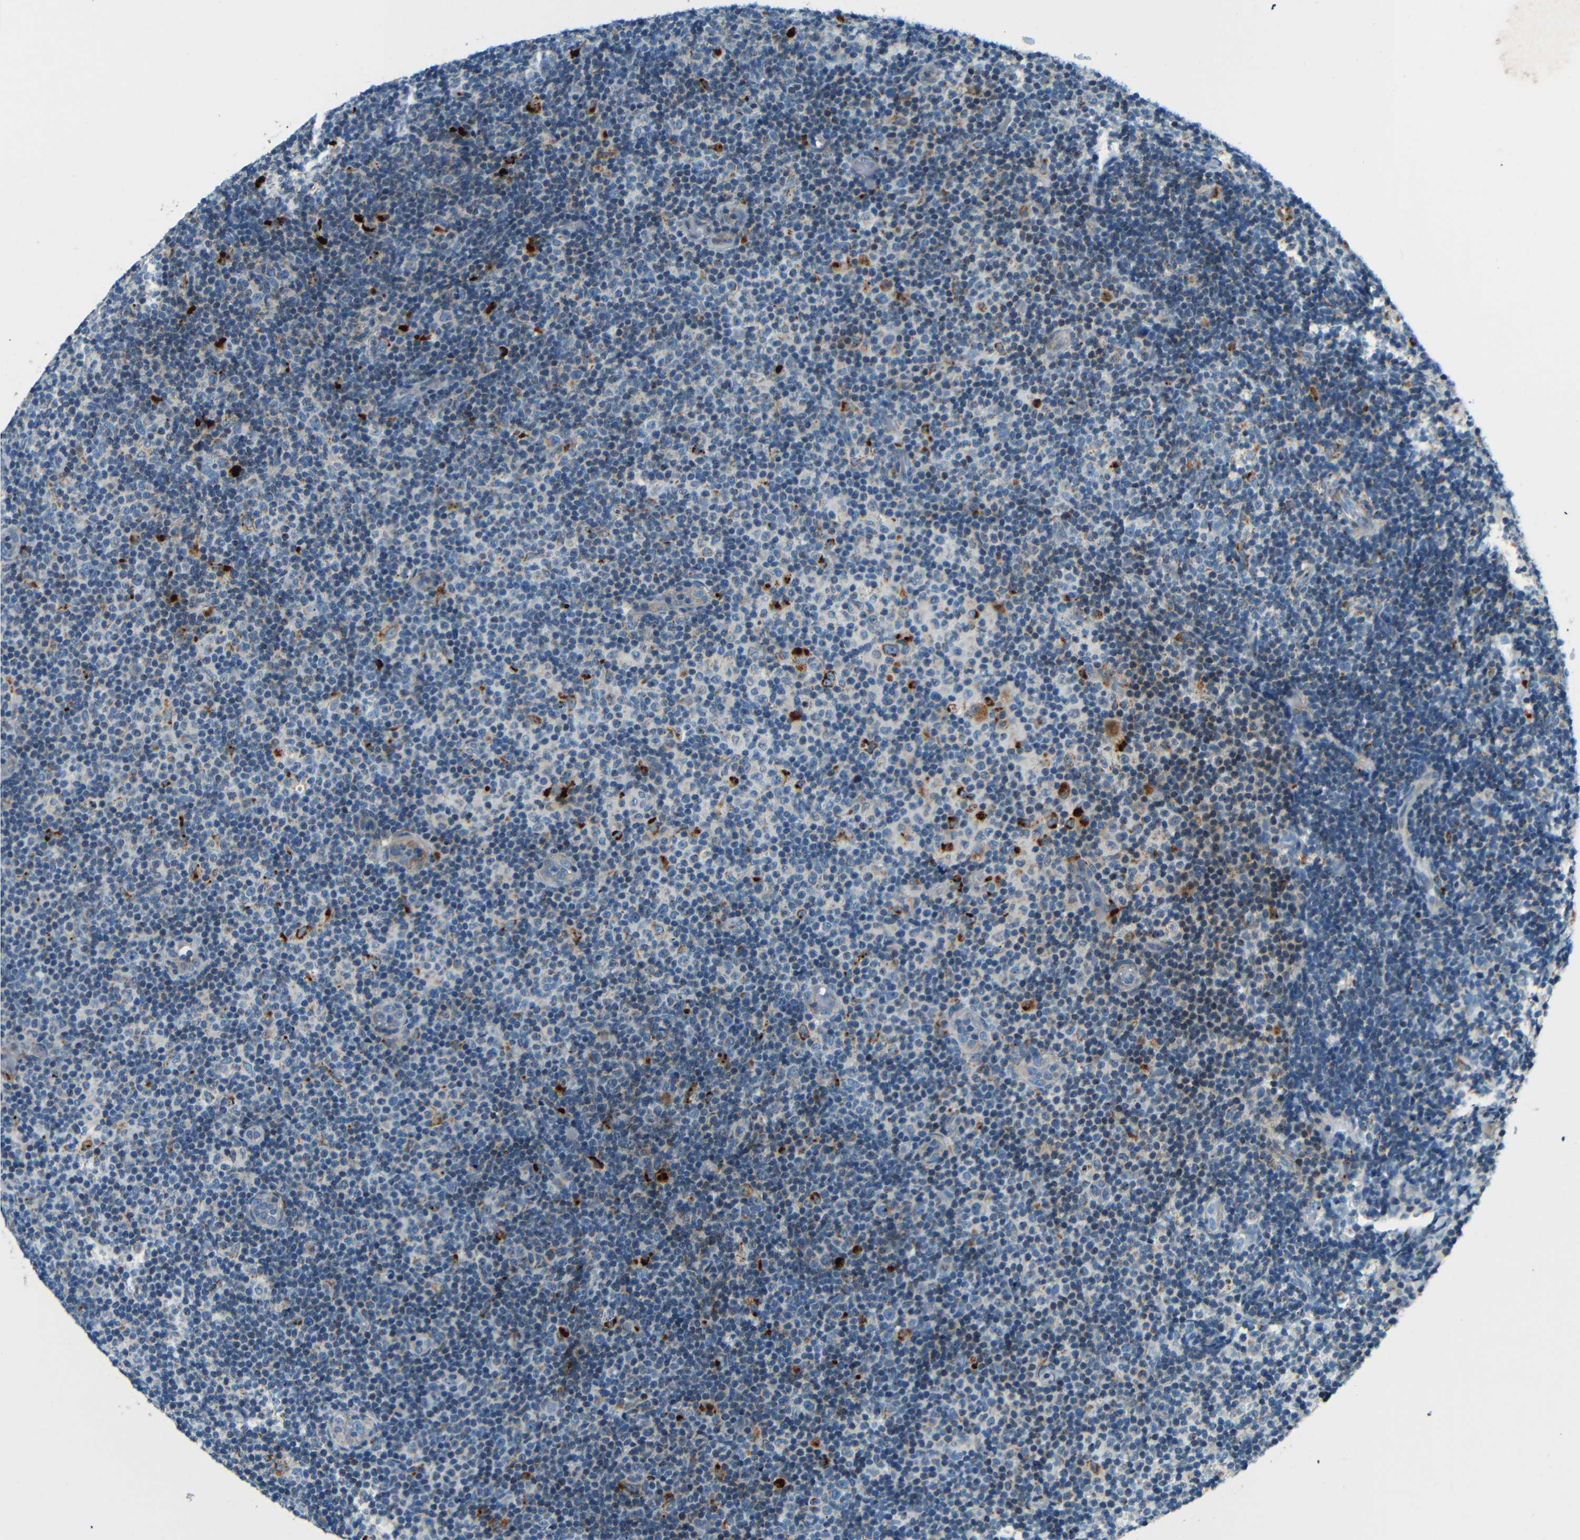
{"staining": {"intensity": "strong", "quantity": "<25%", "location": "cytoplasmic/membranous"}, "tissue": "lymphoma", "cell_type": "Tumor cells", "image_type": "cancer", "snomed": [{"axis": "morphology", "description": "Malignant lymphoma, non-Hodgkin's type, Low grade"}, {"axis": "topography", "description": "Lymph node"}], "caption": "Immunohistochemistry staining of lymphoma, which demonstrates medium levels of strong cytoplasmic/membranous staining in approximately <25% of tumor cells indicating strong cytoplasmic/membranous protein positivity. The staining was performed using DAB (3,3'-diaminobenzidine) (brown) for protein detection and nuclei were counterstained in hematoxylin (blue).", "gene": "WSCD2", "patient": {"sex": "male", "age": 83}}